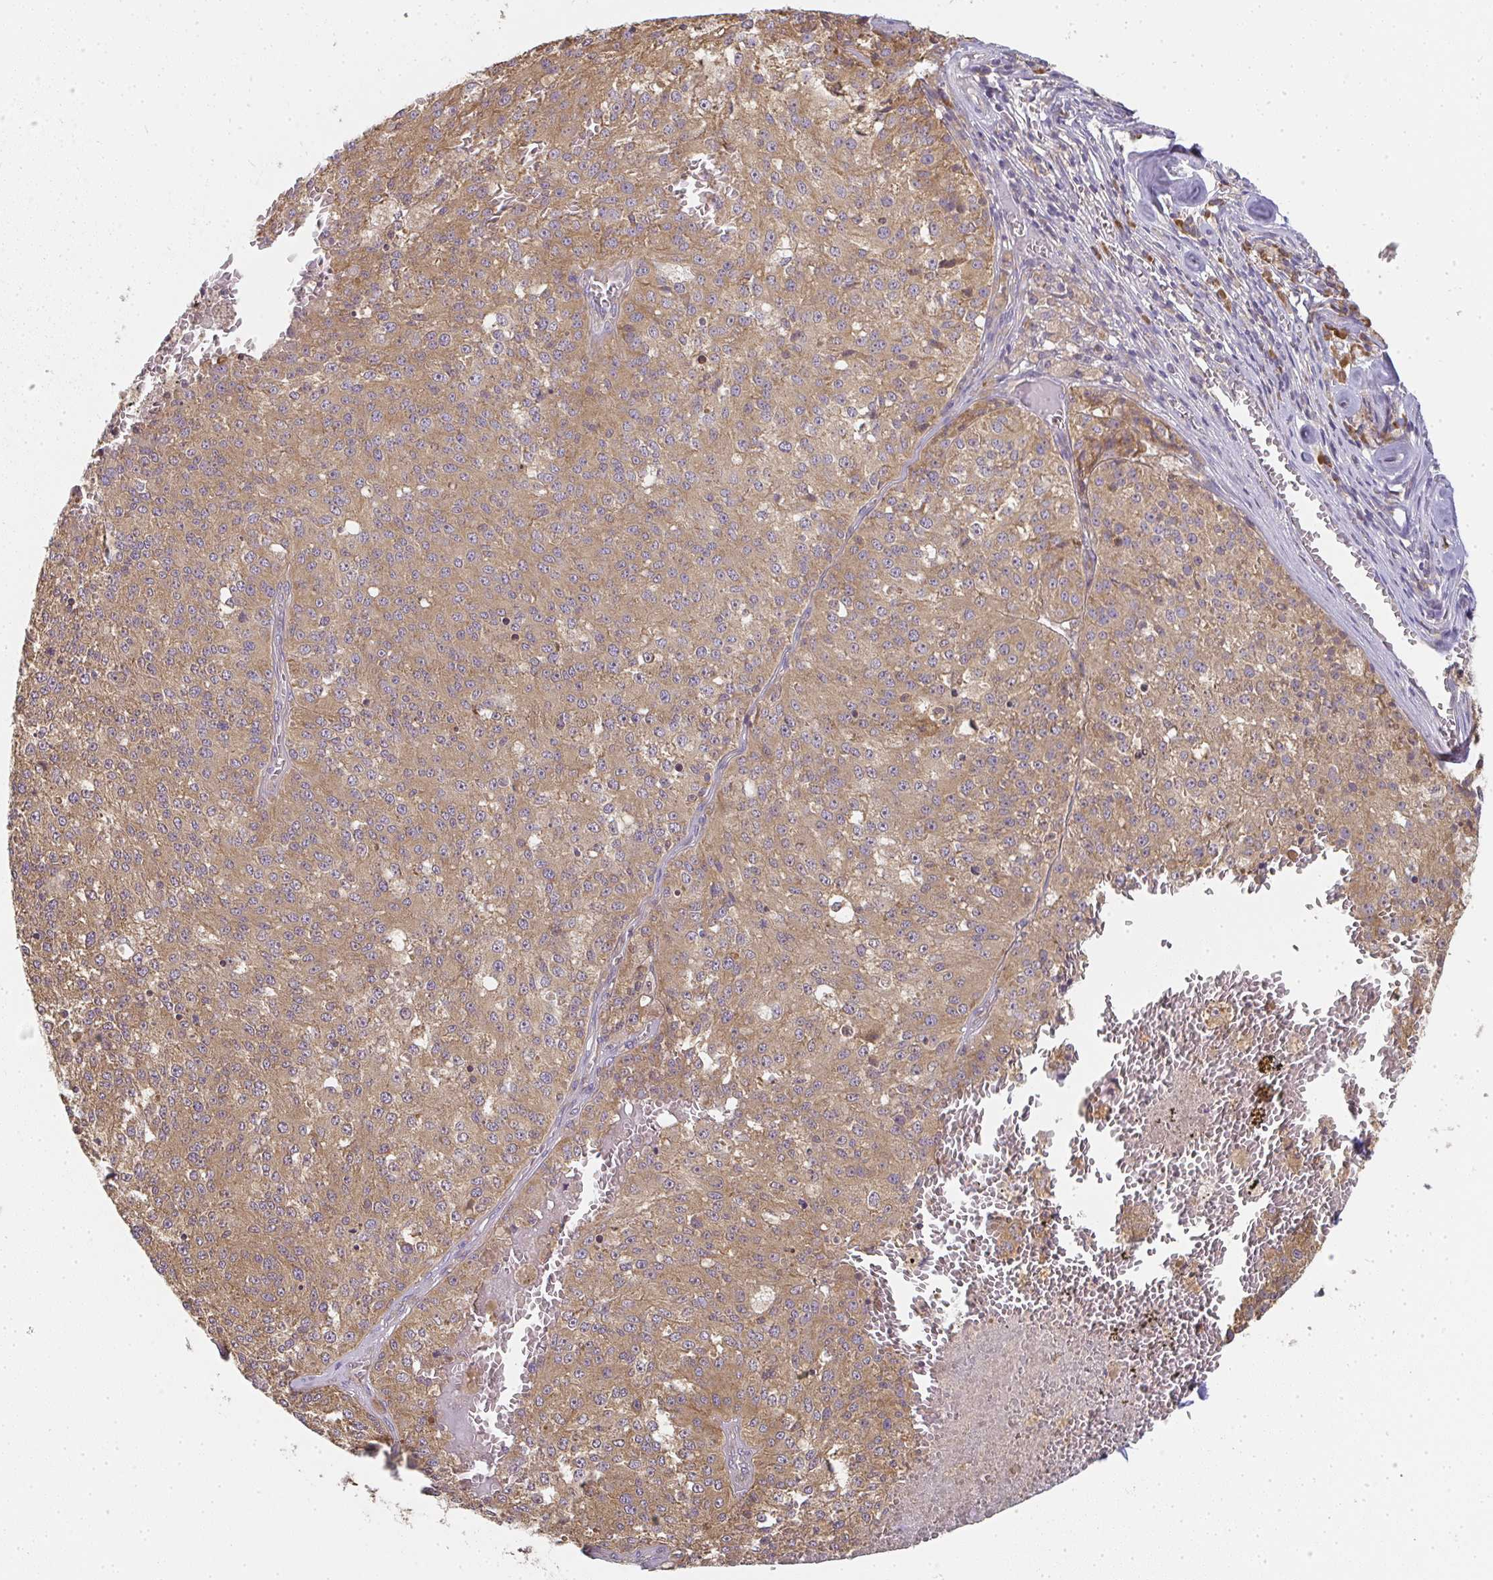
{"staining": {"intensity": "moderate", "quantity": ">75%", "location": "cytoplasmic/membranous"}, "tissue": "melanoma", "cell_type": "Tumor cells", "image_type": "cancer", "snomed": [{"axis": "morphology", "description": "Malignant melanoma, Metastatic site"}, {"axis": "topography", "description": "Lymph node"}], "caption": "High-power microscopy captured an immunohistochemistry micrograph of melanoma, revealing moderate cytoplasmic/membranous positivity in about >75% of tumor cells.", "gene": "SLC35B3", "patient": {"sex": "female", "age": 64}}